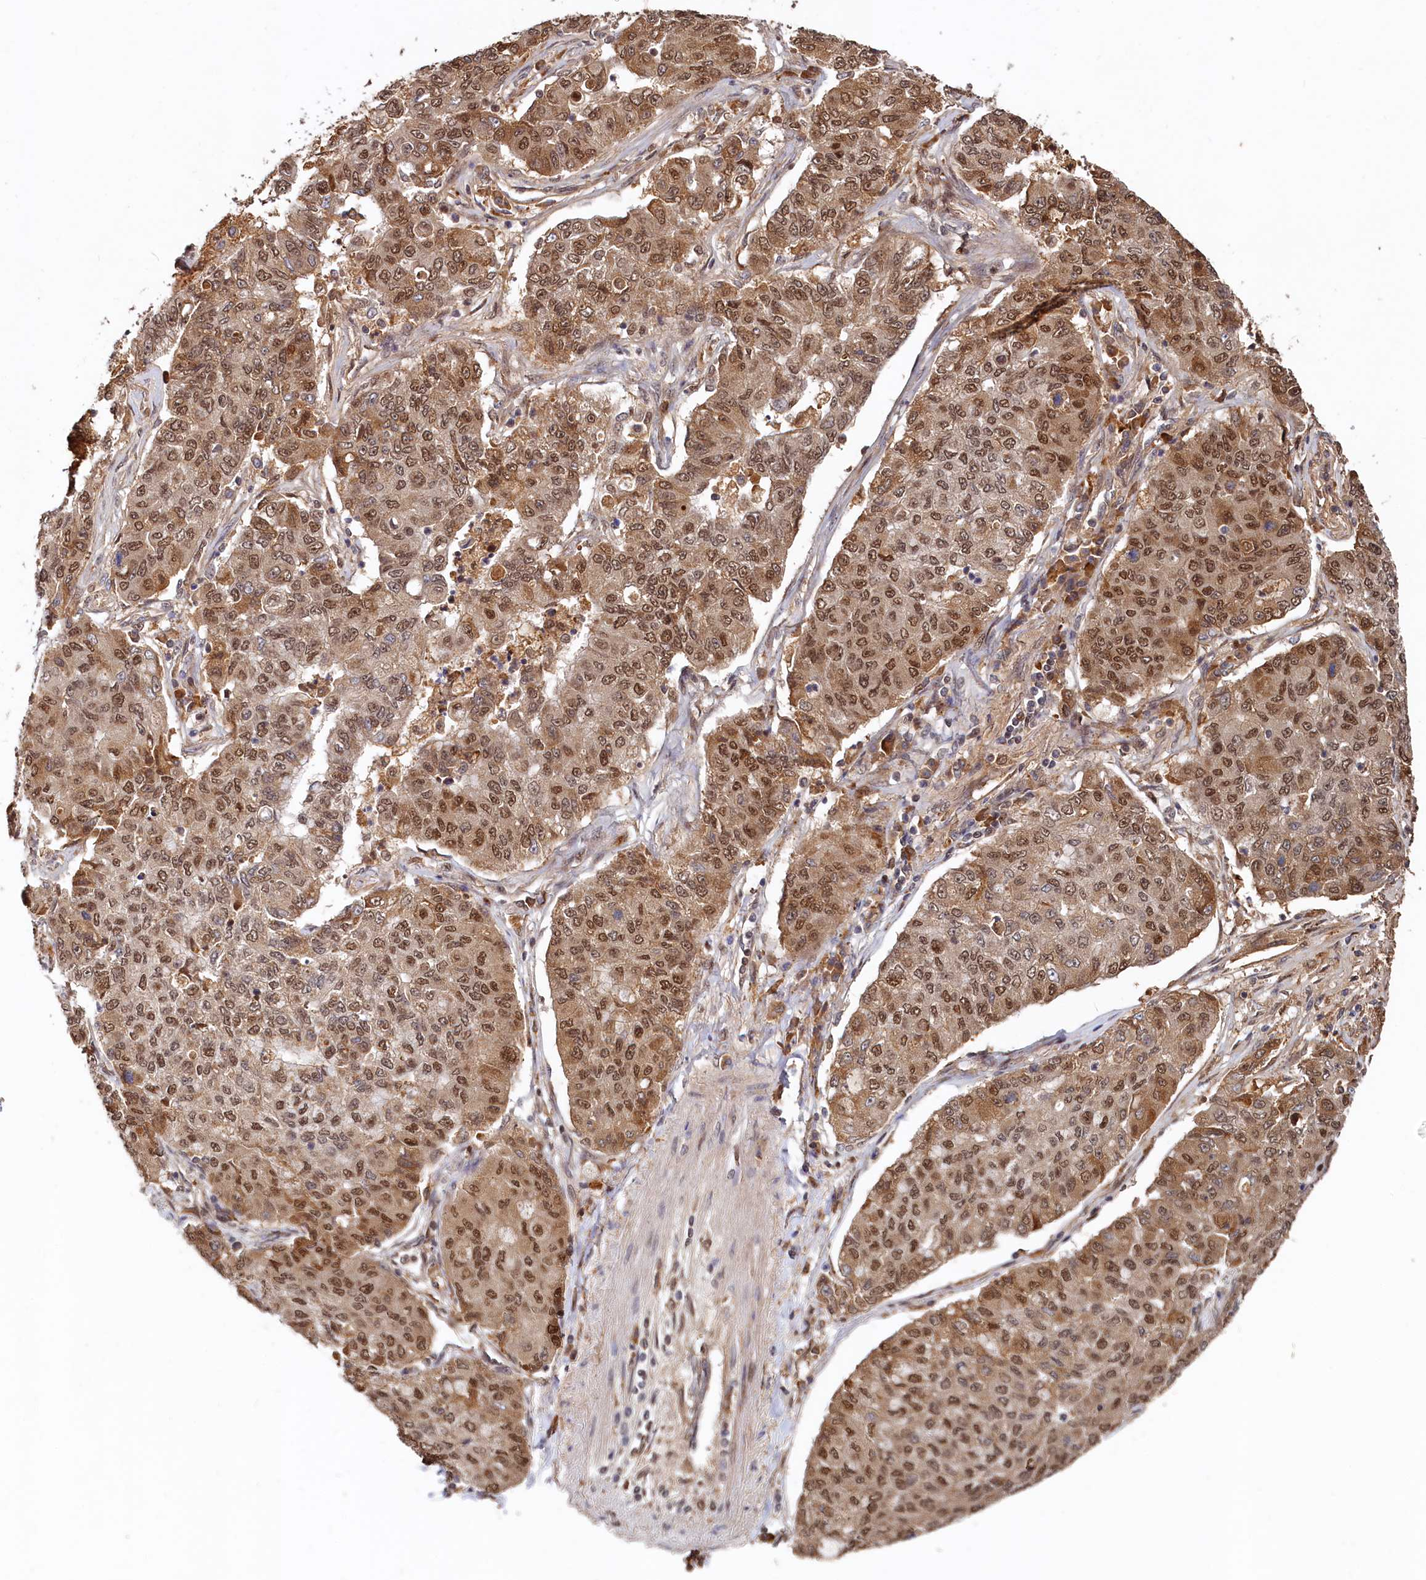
{"staining": {"intensity": "moderate", "quantity": ">75%", "location": "cytoplasmic/membranous,nuclear"}, "tissue": "lung cancer", "cell_type": "Tumor cells", "image_type": "cancer", "snomed": [{"axis": "morphology", "description": "Squamous cell carcinoma, NOS"}, {"axis": "topography", "description": "Lung"}], "caption": "An immunohistochemistry (IHC) image of neoplastic tissue is shown. Protein staining in brown highlights moderate cytoplasmic/membranous and nuclear positivity in lung squamous cell carcinoma within tumor cells. The staining is performed using DAB brown chromogen to label protein expression. The nuclei are counter-stained blue using hematoxylin.", "gene": "TRAPPC4", "patient": {"sex": "male", "age": 74}}